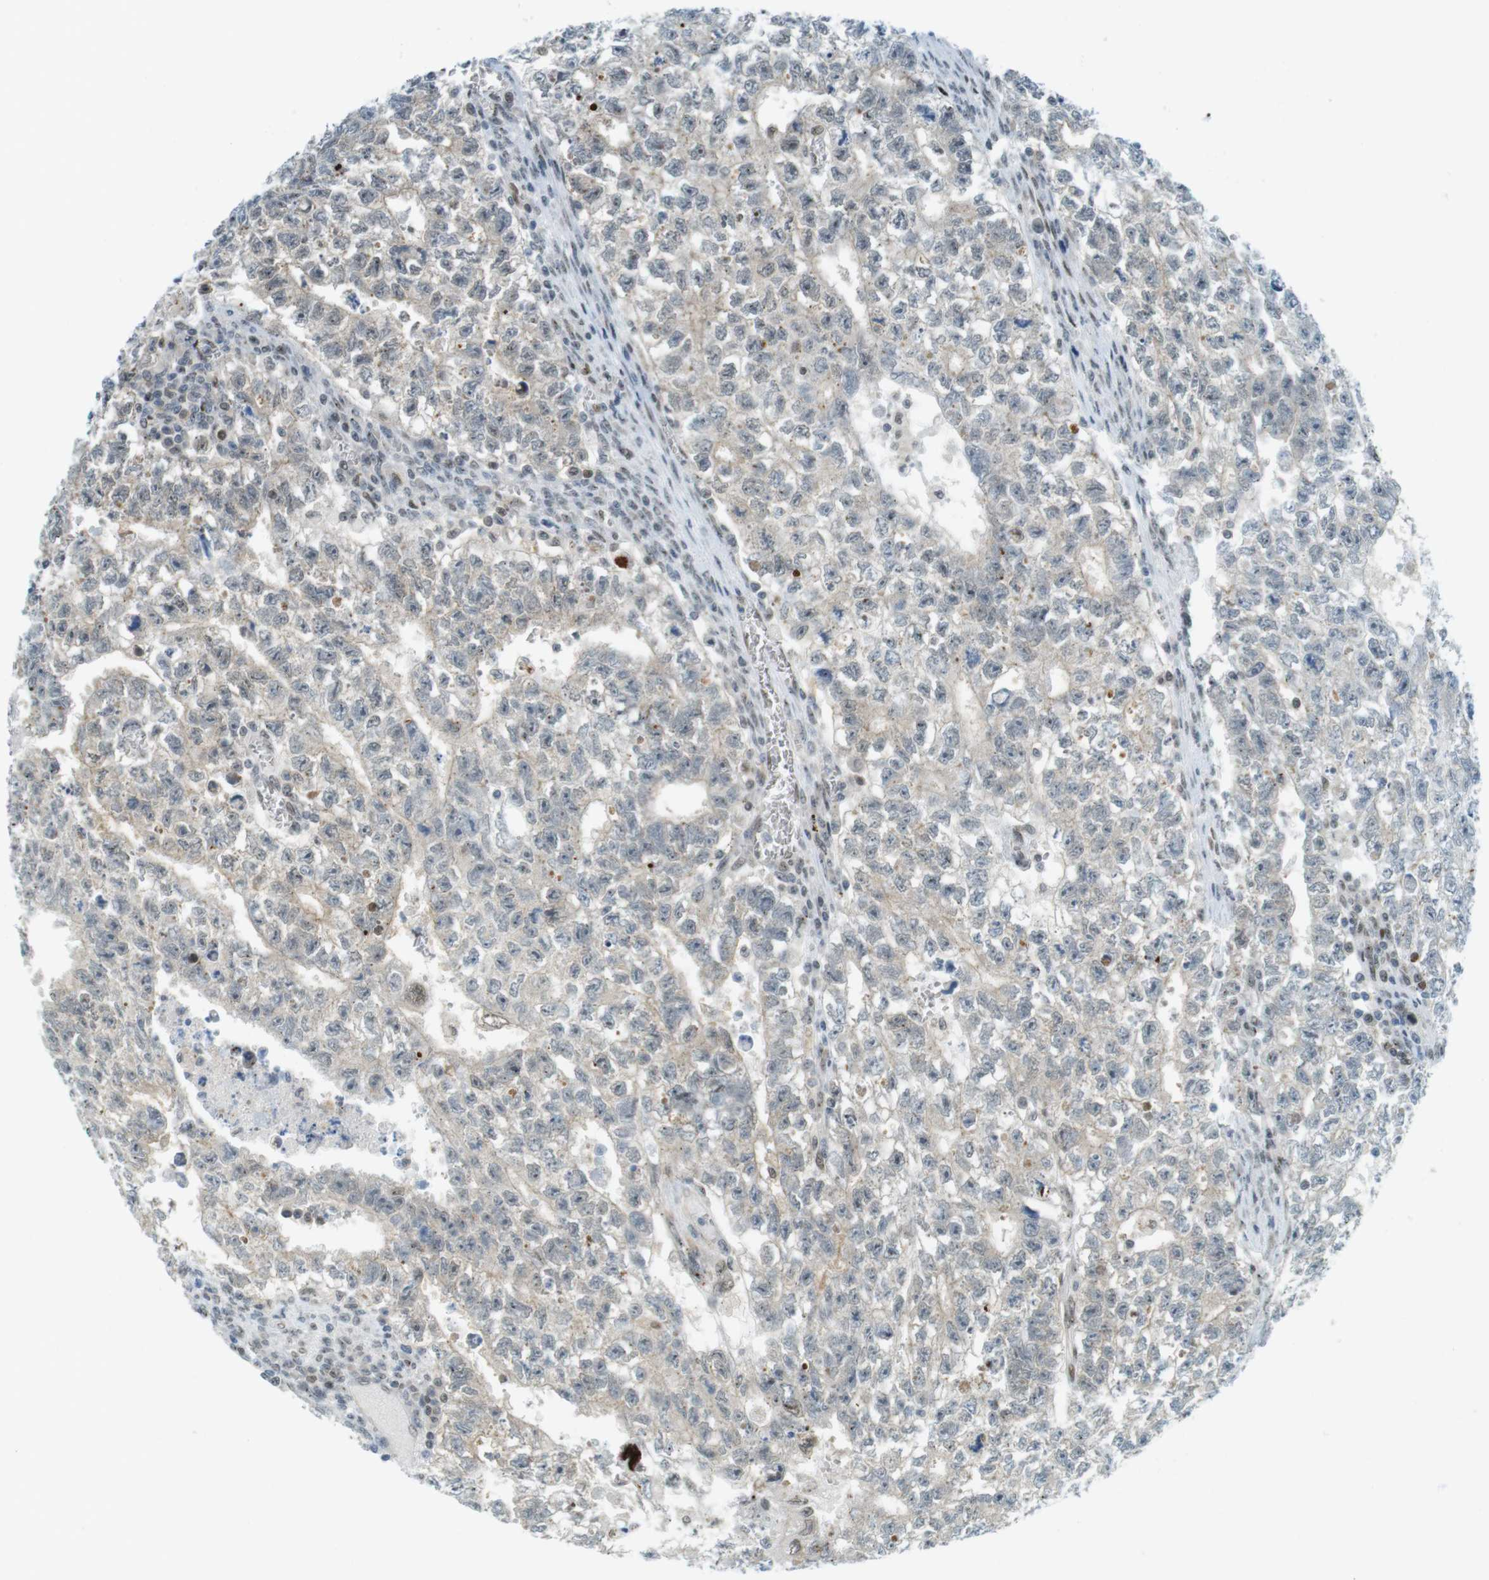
{"staining": {"intensity": "weak", "quantity": "<25%", "location": "nuclear"}, "tissue": "testis cancer", "cell_type": "Tumor cells", "image_type": "cancer", "snomed": [{"axis": "morphology", "description": "Seminoma, NOS"}, {"axis": "morphology", "description": "Carcinoma, Embryonal, NOS"}, {"axis": "topography", "description": "Testis"}], "caption": "Immunohistochemistry micrograph of human testis cancer stained for a protein (brown), which displays no staining in tumor cells. Nuclei are stained in blue.", "gene": "UBB", "patient": {"sex": "male", "age": 38}}